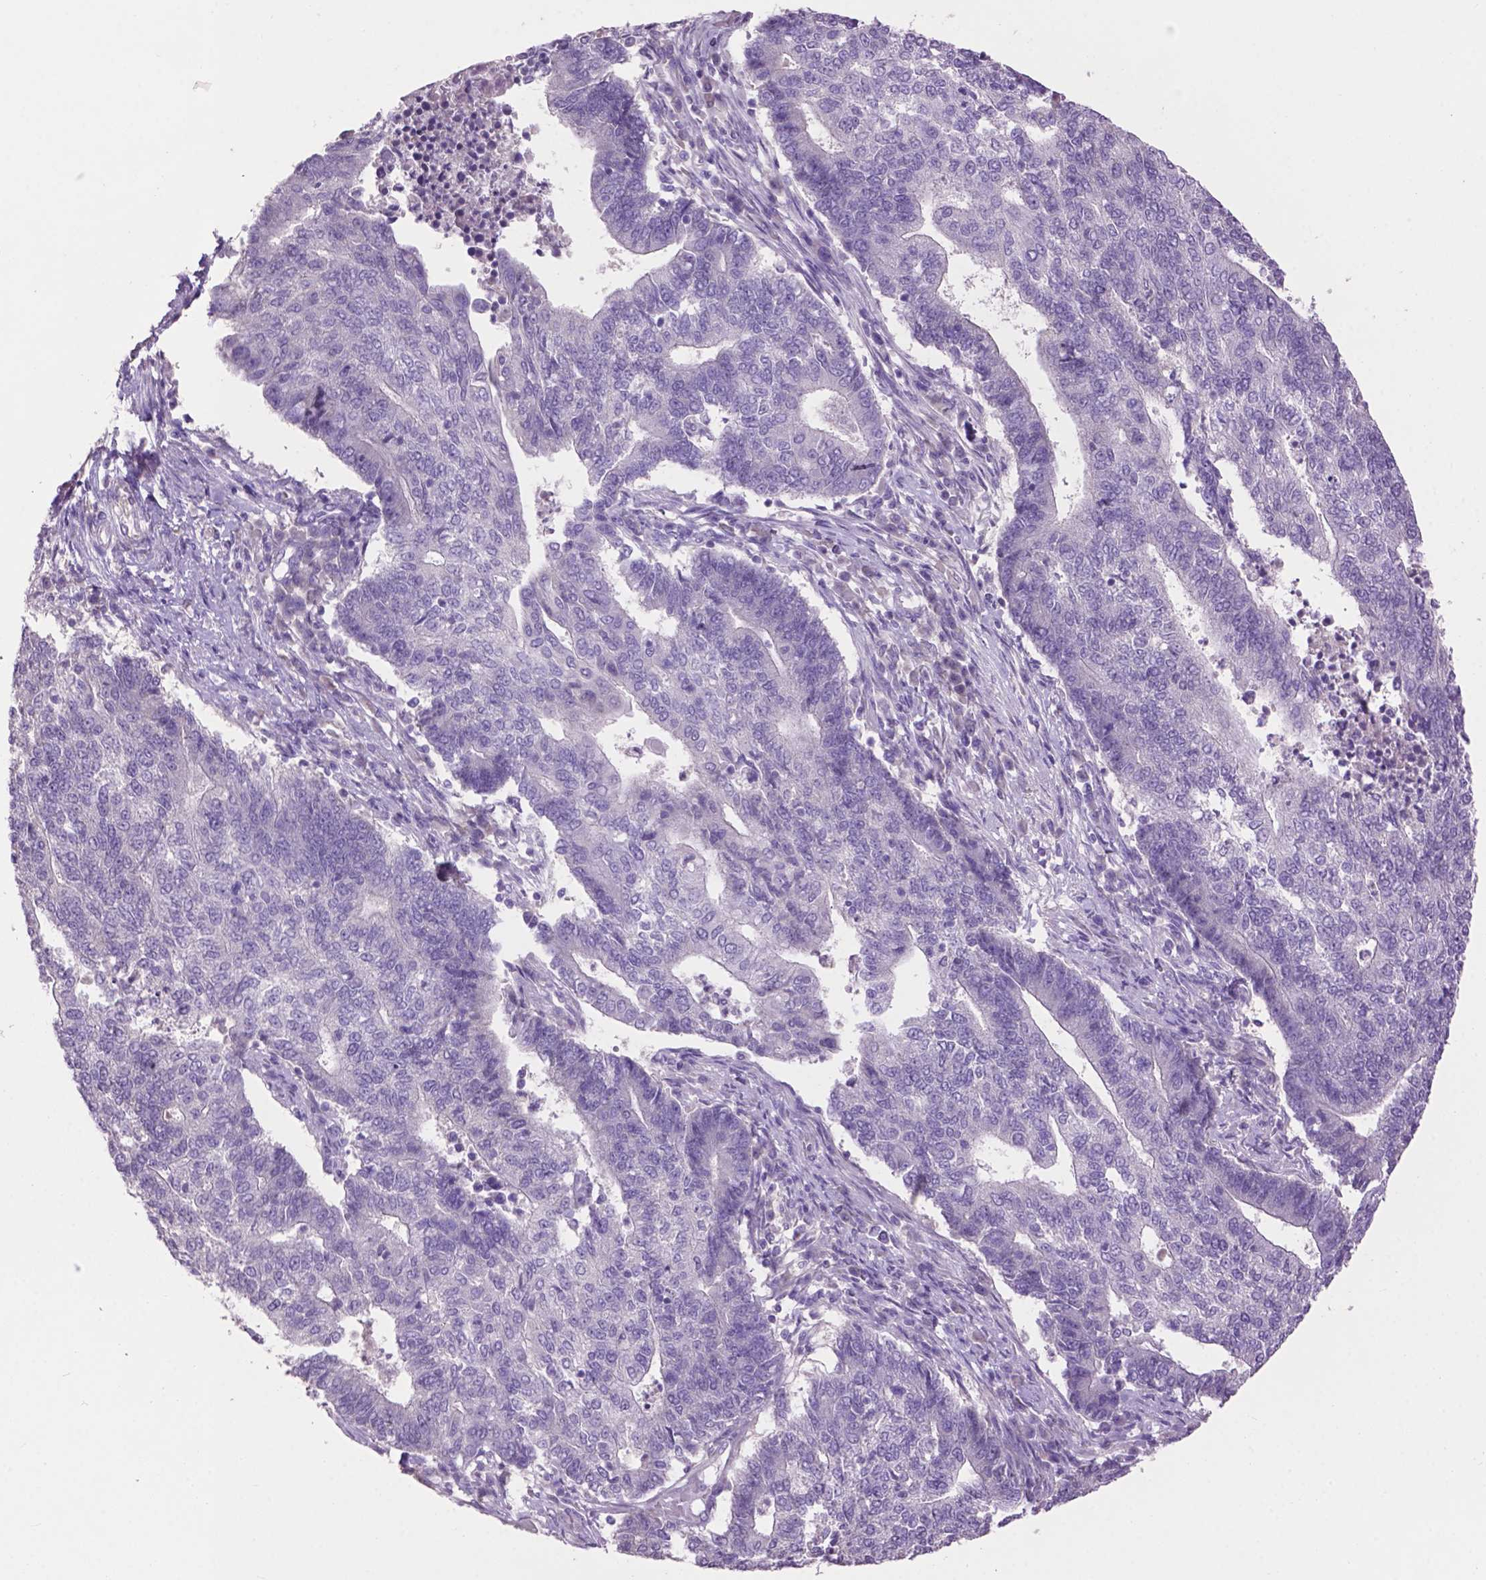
{"staining": {"intensity": "negative", "quantity": "none", "location": "none"}, "tissue": "endometrial cancer", "cell_type": "Tumor cells", "image_type": "cancer", "snomed": [{"axis": "morphology", "description": "Adenocarcinoma, NOS"}, {"axis": "topography", "description": "Uterus"}, {"axis": "topography", "description": "Endometrium"}], "caption": "Immunohistochemistry photomicrograph of neoplastic tissue: human endometrial cancer stained with DAB (3,3'-diaminobenzidine) demonstrates no significant protein positivity in tumor cells. The staining was performed using DAB to visualize the protein expression in brown, while the nuclei were stained in blue with hematoxylin (Magnification: 20x).", "gene": "CRYBA4", "patient": {"sex": "female", "age": 54}}